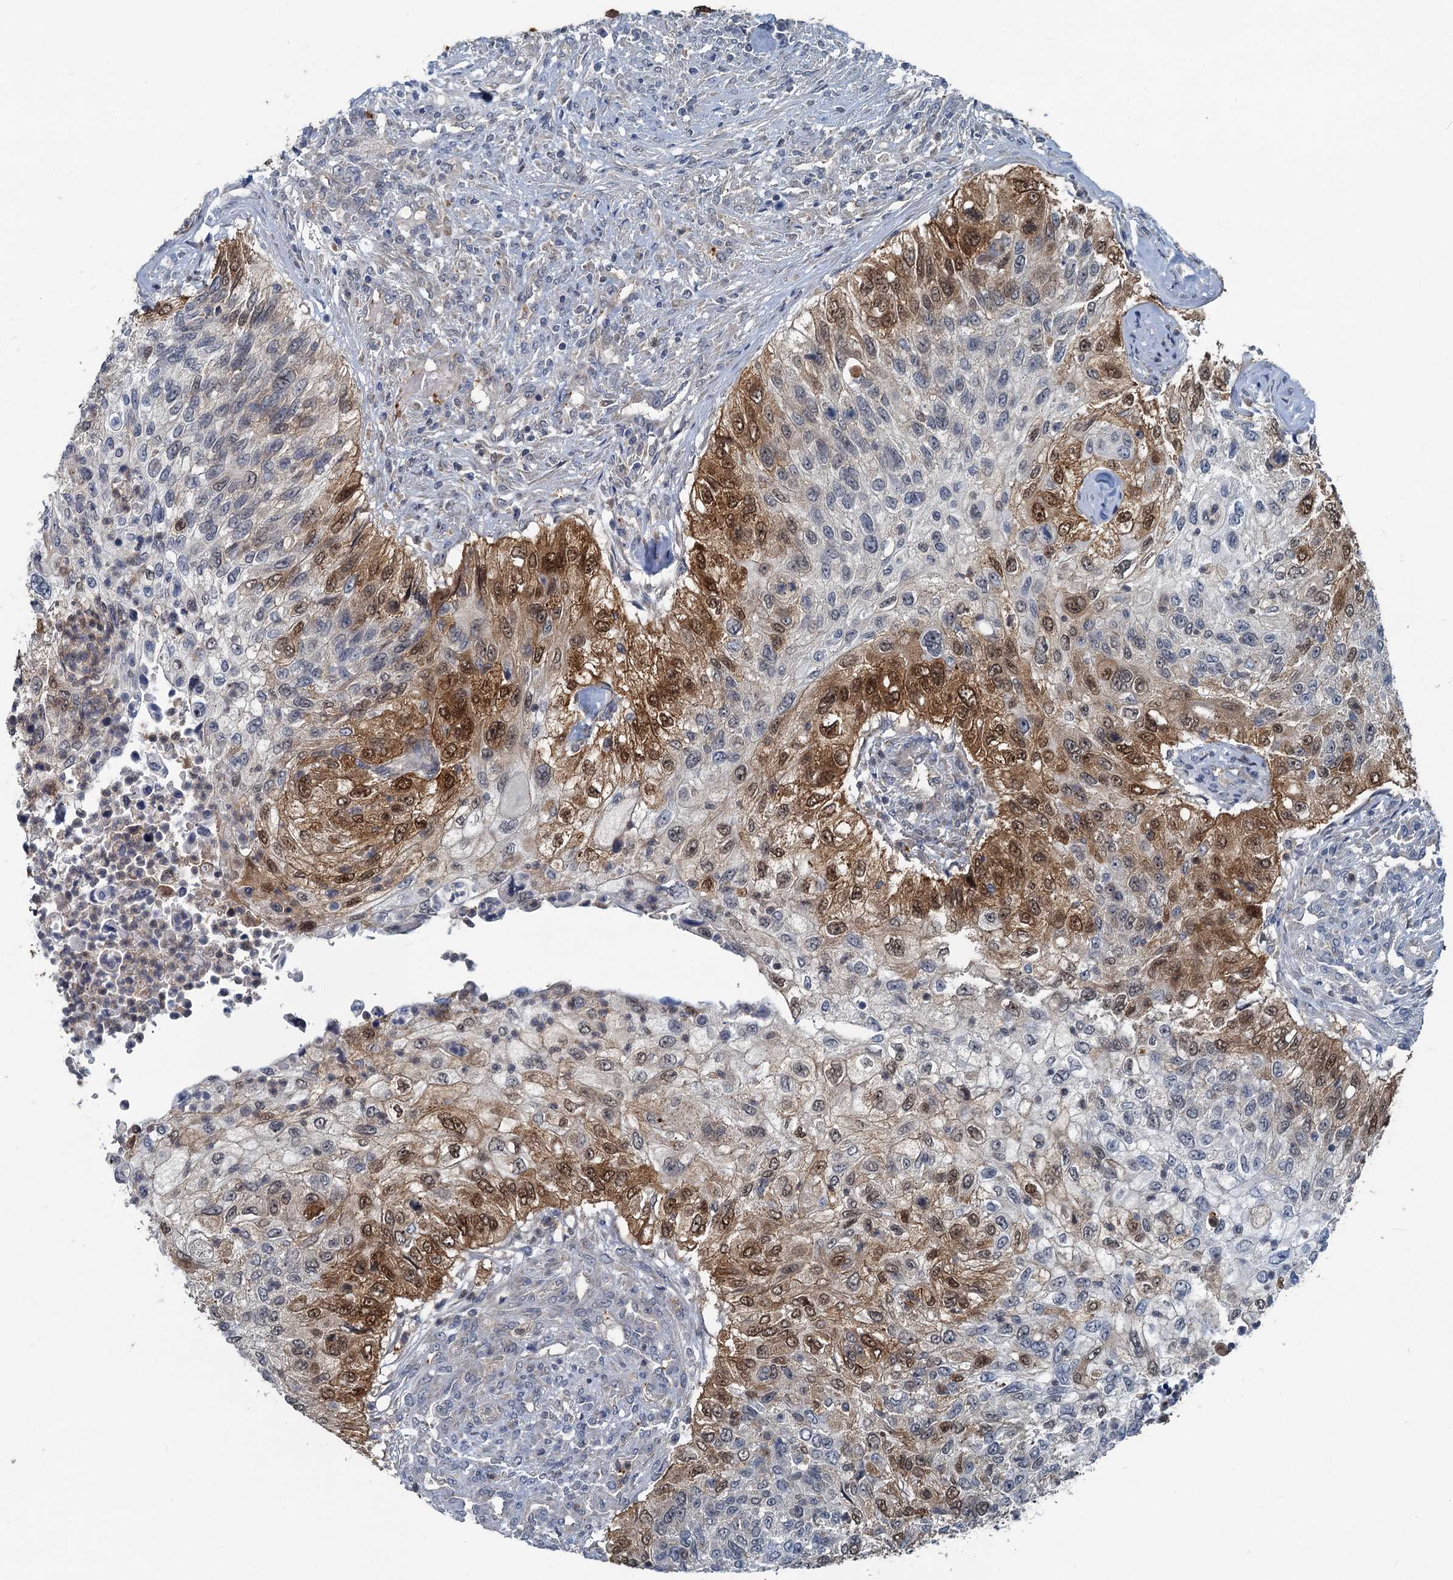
{"staining": {"intensity": "moderate", "quantity": "25%-75%", "location": "cytoplasmic/membranous,nuclear"}, "tissue": "urothelial cancer", "cell_type": "Tumor cells", "image_type": "cancer", "snomed": [{"axis": "morphology", "description": "Urothelial carcinoma, High grade"}, {"axis": "topography", "description": "Urinary bladder"}], "caption": "Immunohistochemical staining of human high-grade urothelial carcinoma displays medium levels of moderate cytoplasmic/membranous and nuclear protein expression in about 25%-75% of tumor cells. (DAB (3,3'-diaminobenzidine) IHC with brightfield microscopy, high magnification).", "gene": "GCLM", "patient": {"sex": "female", "age": 60}}